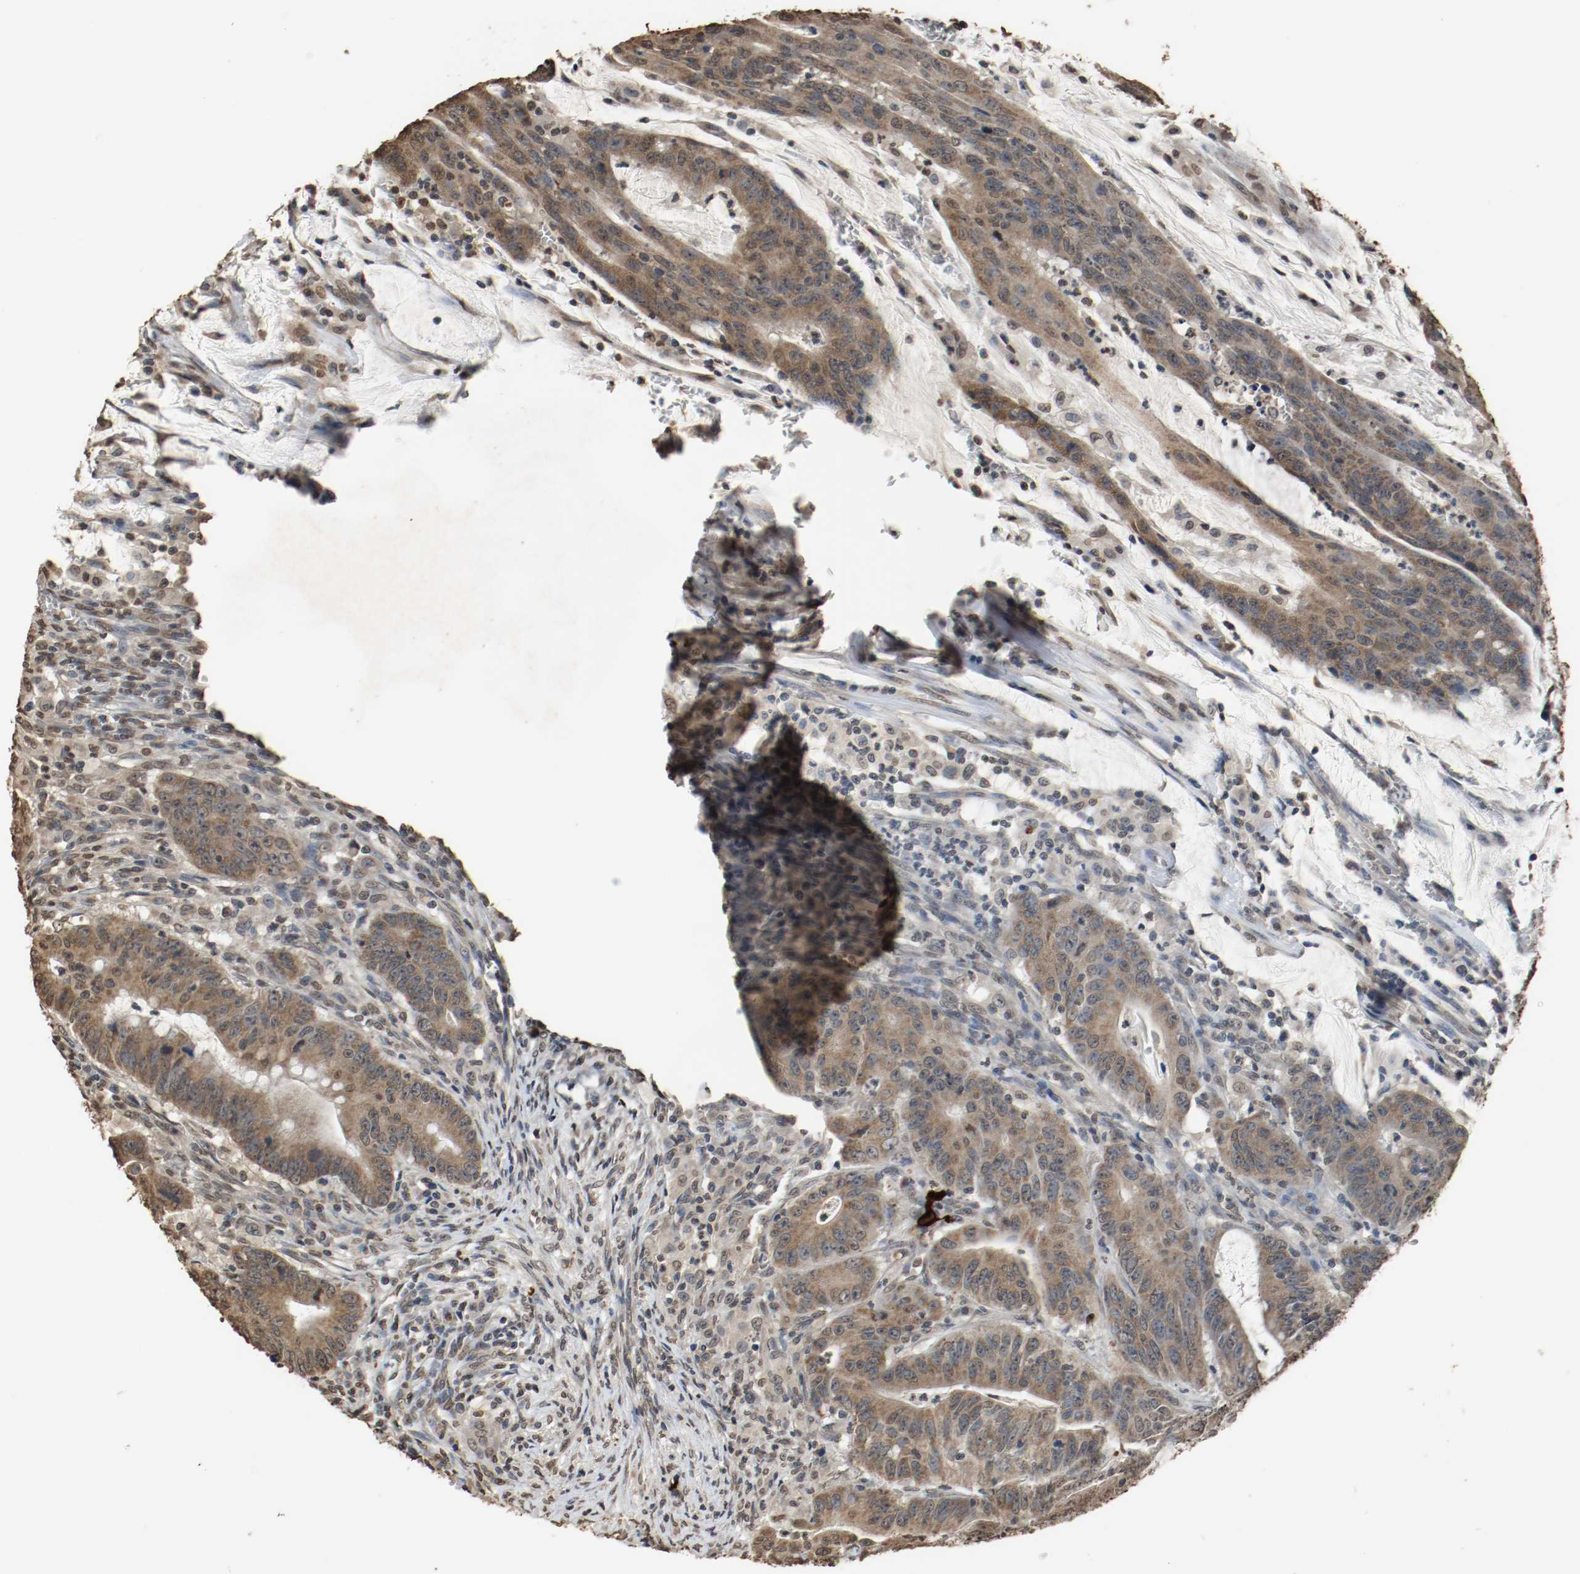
{"staining": {"intensity": "moderate", "quantity": ">75%", "location": "cytoplasmic/membranous"}, "tissue": "colorectal cancer", "cell_type": "Tumor cells", "image_type": "cancer", "snomed": [{"axis": "morphology", "description": "Adenocarcinoma, NOS"}, {"axis": "topography", "description": "Colon"}], "caption": "This is a photomicrograph of immunohistochemistry (IHC) staining of colorectal cancer, which shows moderate expression in the cytoplasmic/membranous of tumor cells.", "gene": "RTN4", "patient": {"sex": "male", "age": 45}}